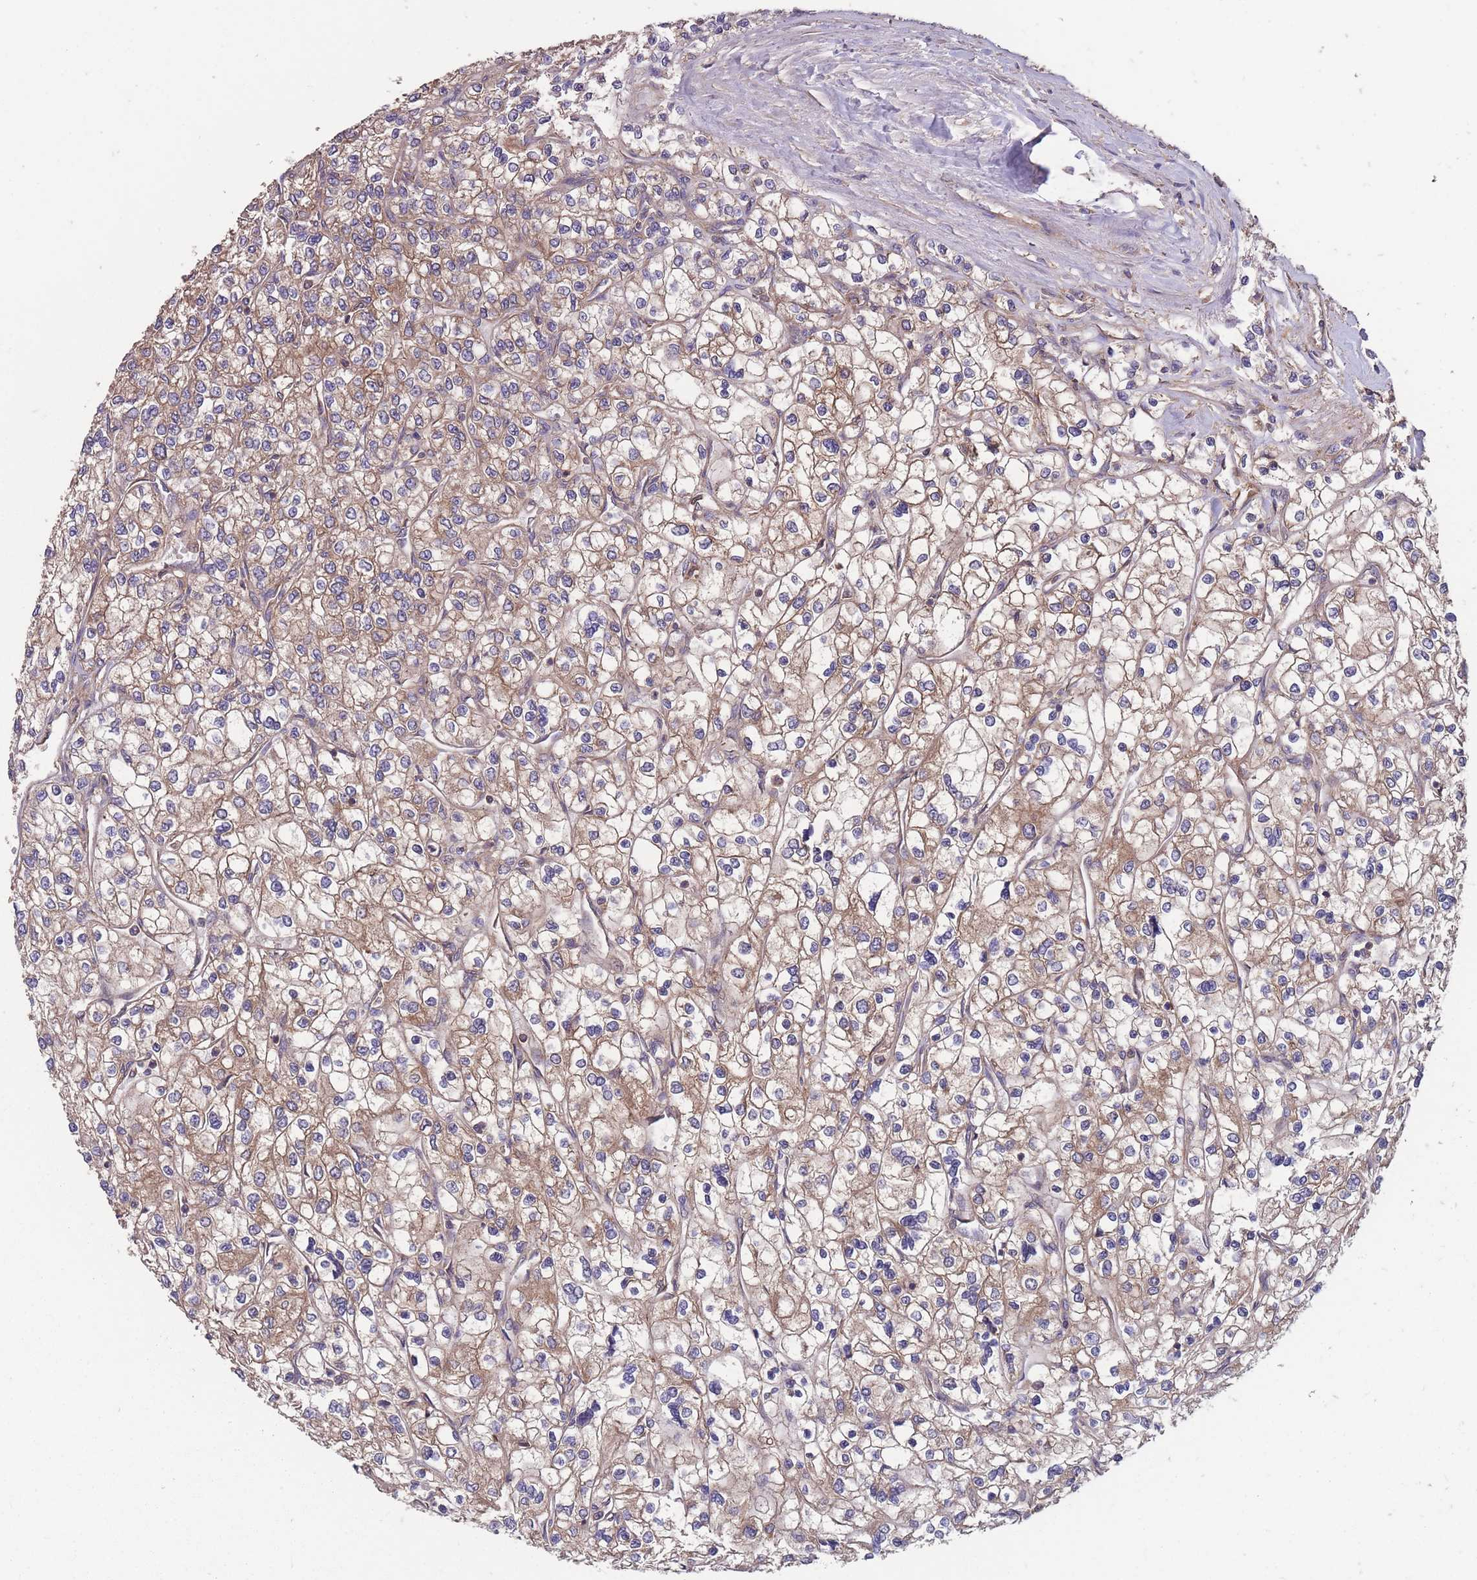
{"staining": {"intensity": "weak", "quantity": ">75%", "location": "cytoplasmic/membranous"}, "tissue": "renal cancer", "cell_type": "Tumor cells", "image_type": "cancer", "snomed": [{"axis": "morphology", "description": "Adenocarcinoma, NOS"}, {"axis": "topography", "description": "Kidney"}], "caption": "Adenocarcinoma (renal) stained with a brown dye demonstrates weak cytoplasmic/membranous positive staining in approximately >75% of tumor cells.", "gene": "ZPR1", "patient": {"sex": "male", "age": 80}}